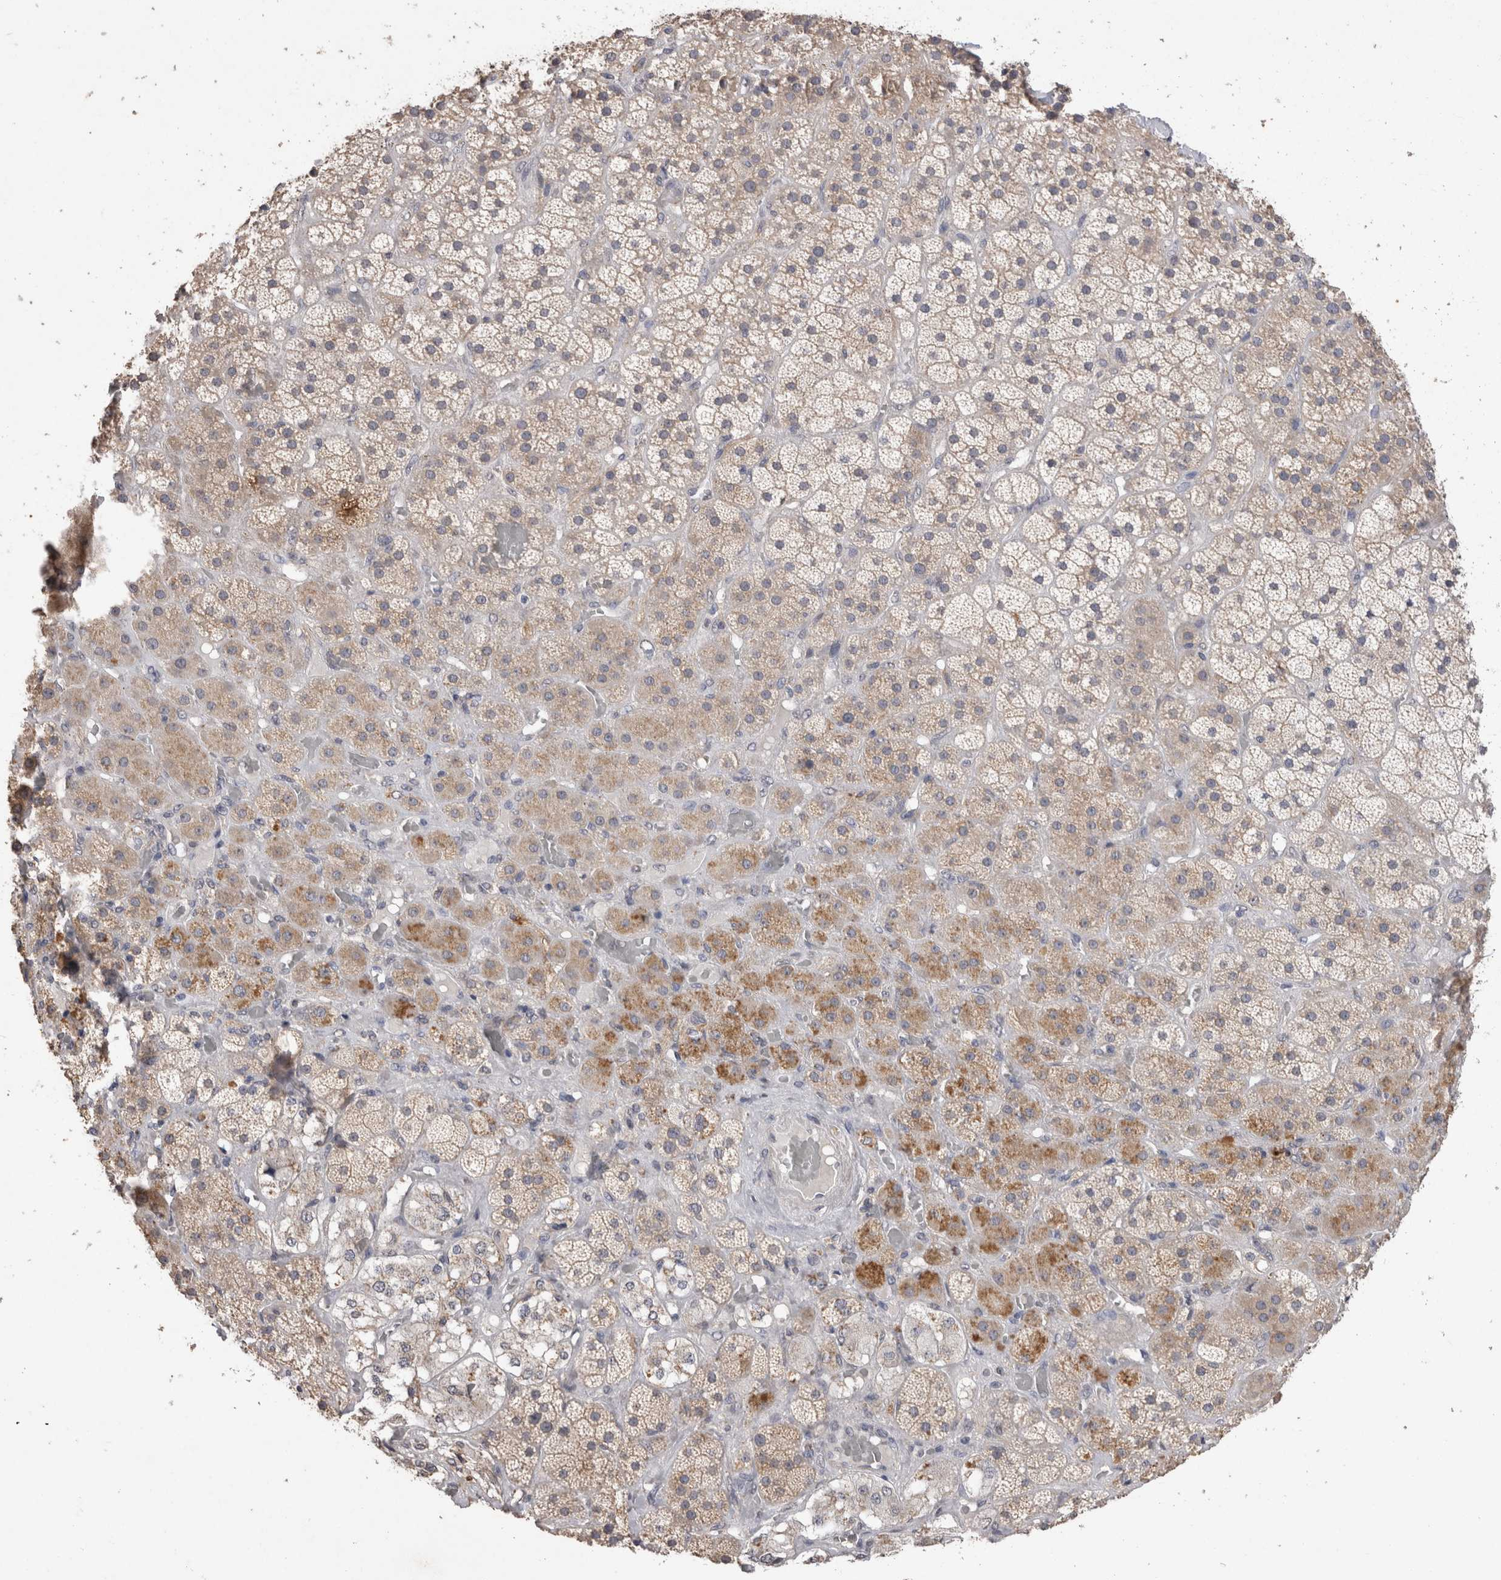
{"staining": {"intensity": "weak", "quantity": ">75%", "location": "cytoplasmic/membranous"}, "tissue": "adrenal gland", "cell_type": "Glandular cells", "image_type": "normal", "snomed": [{"axis": "morphology", "description": "Normal tissue, NOS"}, {"axis": "topography", "description": "Adrenal gland"}], "caption": "Weak cytoplasmic/membranous staining is present in approximately >75% of glandular cells in unremarkable adrenal gland. The staining is performed using DAB brown chromogen to label protein expression. The nuclei are counter-stained blue using hematoxylin.", "gene": "CDH6", "patient": {"sex": "male", "age": 57}}